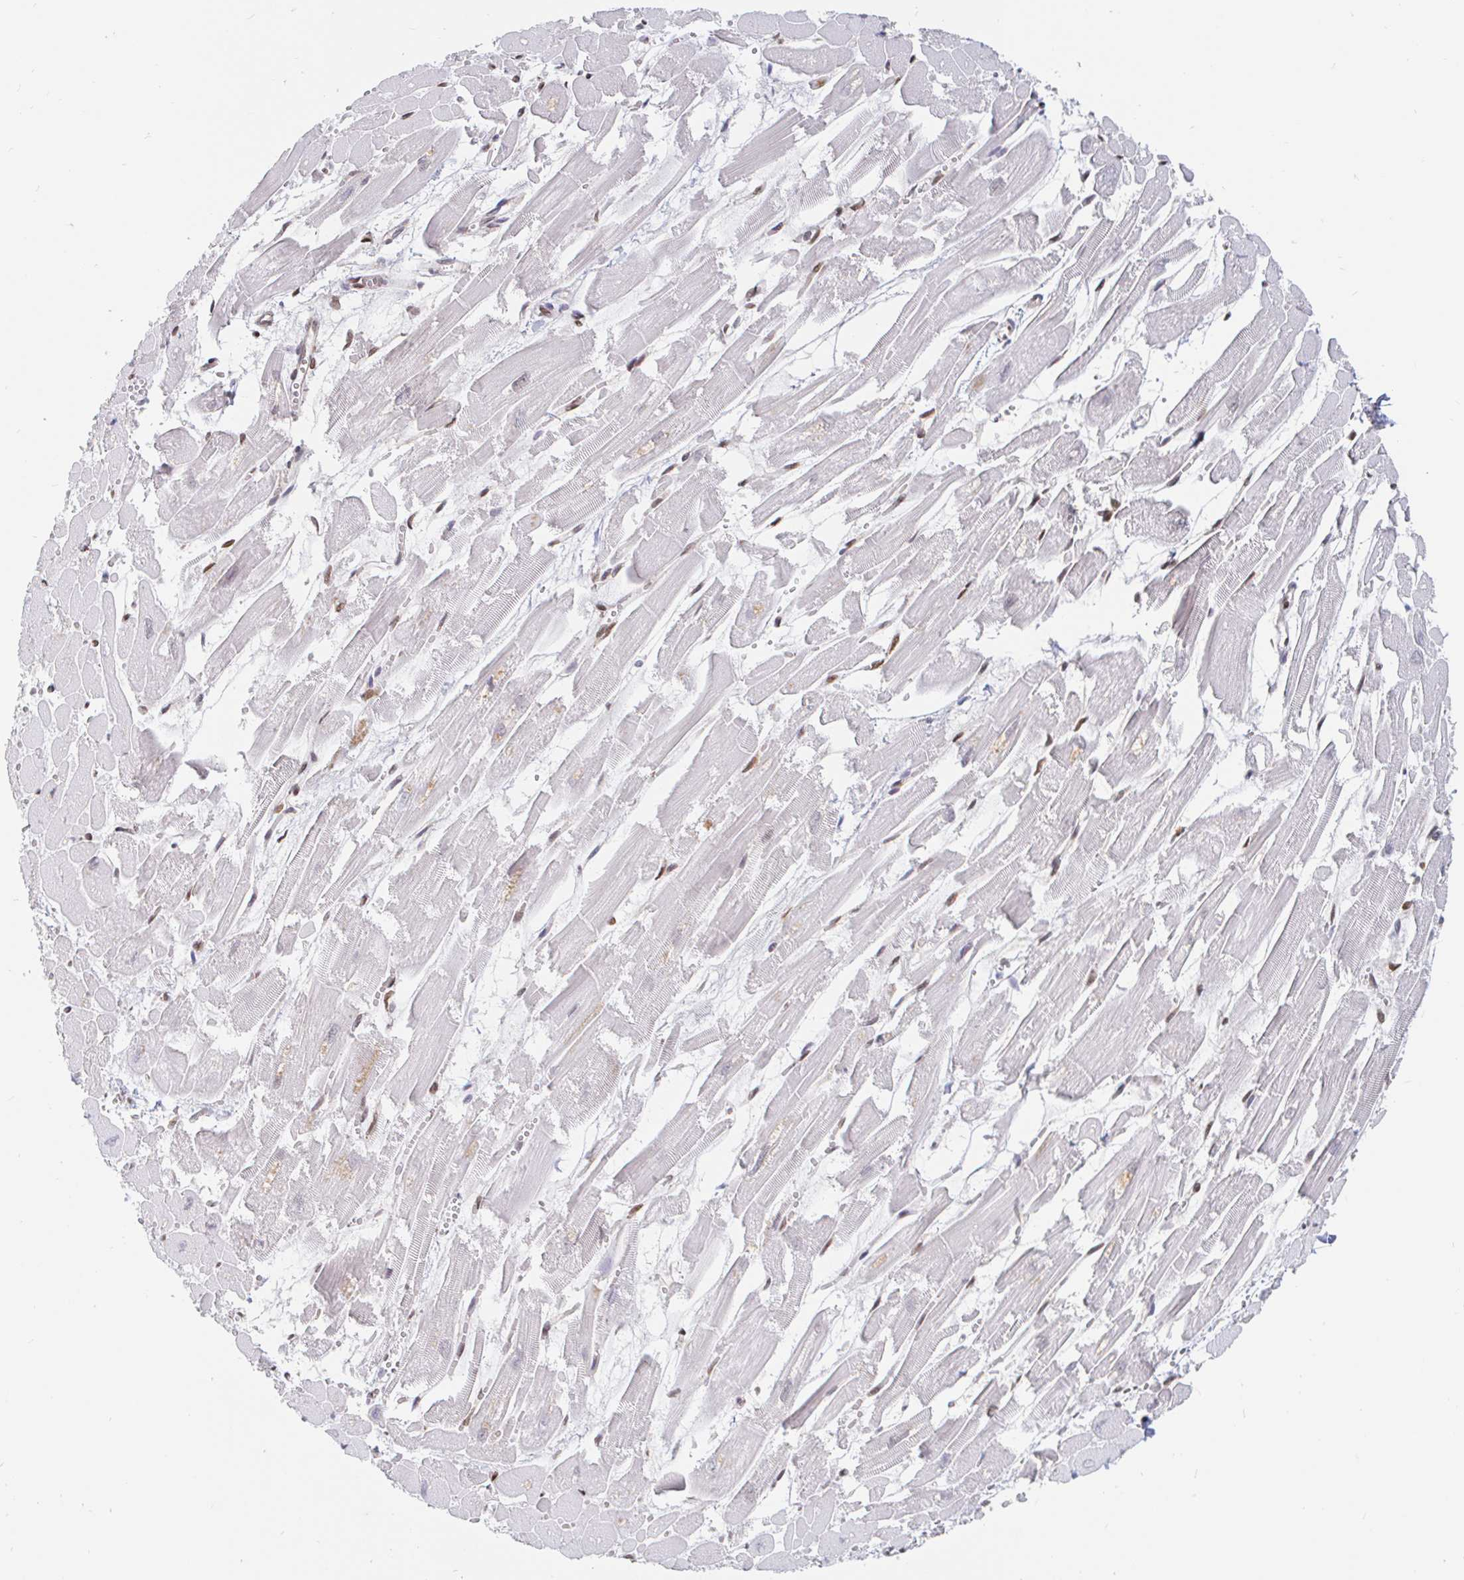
{"staining": {"intensity": "moderate", "quantity": "25%-75%", "location": "nuclear"}, "tissue": "heart muscle", "cell_type": "Cardiomyocytes", "image_type": "normal", "snomed": [{"axis": "morphology", "description": "Normal tissue, NOS"}, {"axis": "topography", "description": "Heart"}], "caption": "Immunohistochemistry of normal heart muscle reveals medium levels of moderate nuclear staining in approximately 25%-75% of cardiomyocytes. The staining was performed using DAB to visualize the protein expression in brown, while the nuclei were stained in blue with hematoxylin (Magnification: 20x).", "gene": "RBMXL1", "patient": {"sex": "female", "age": 52}}